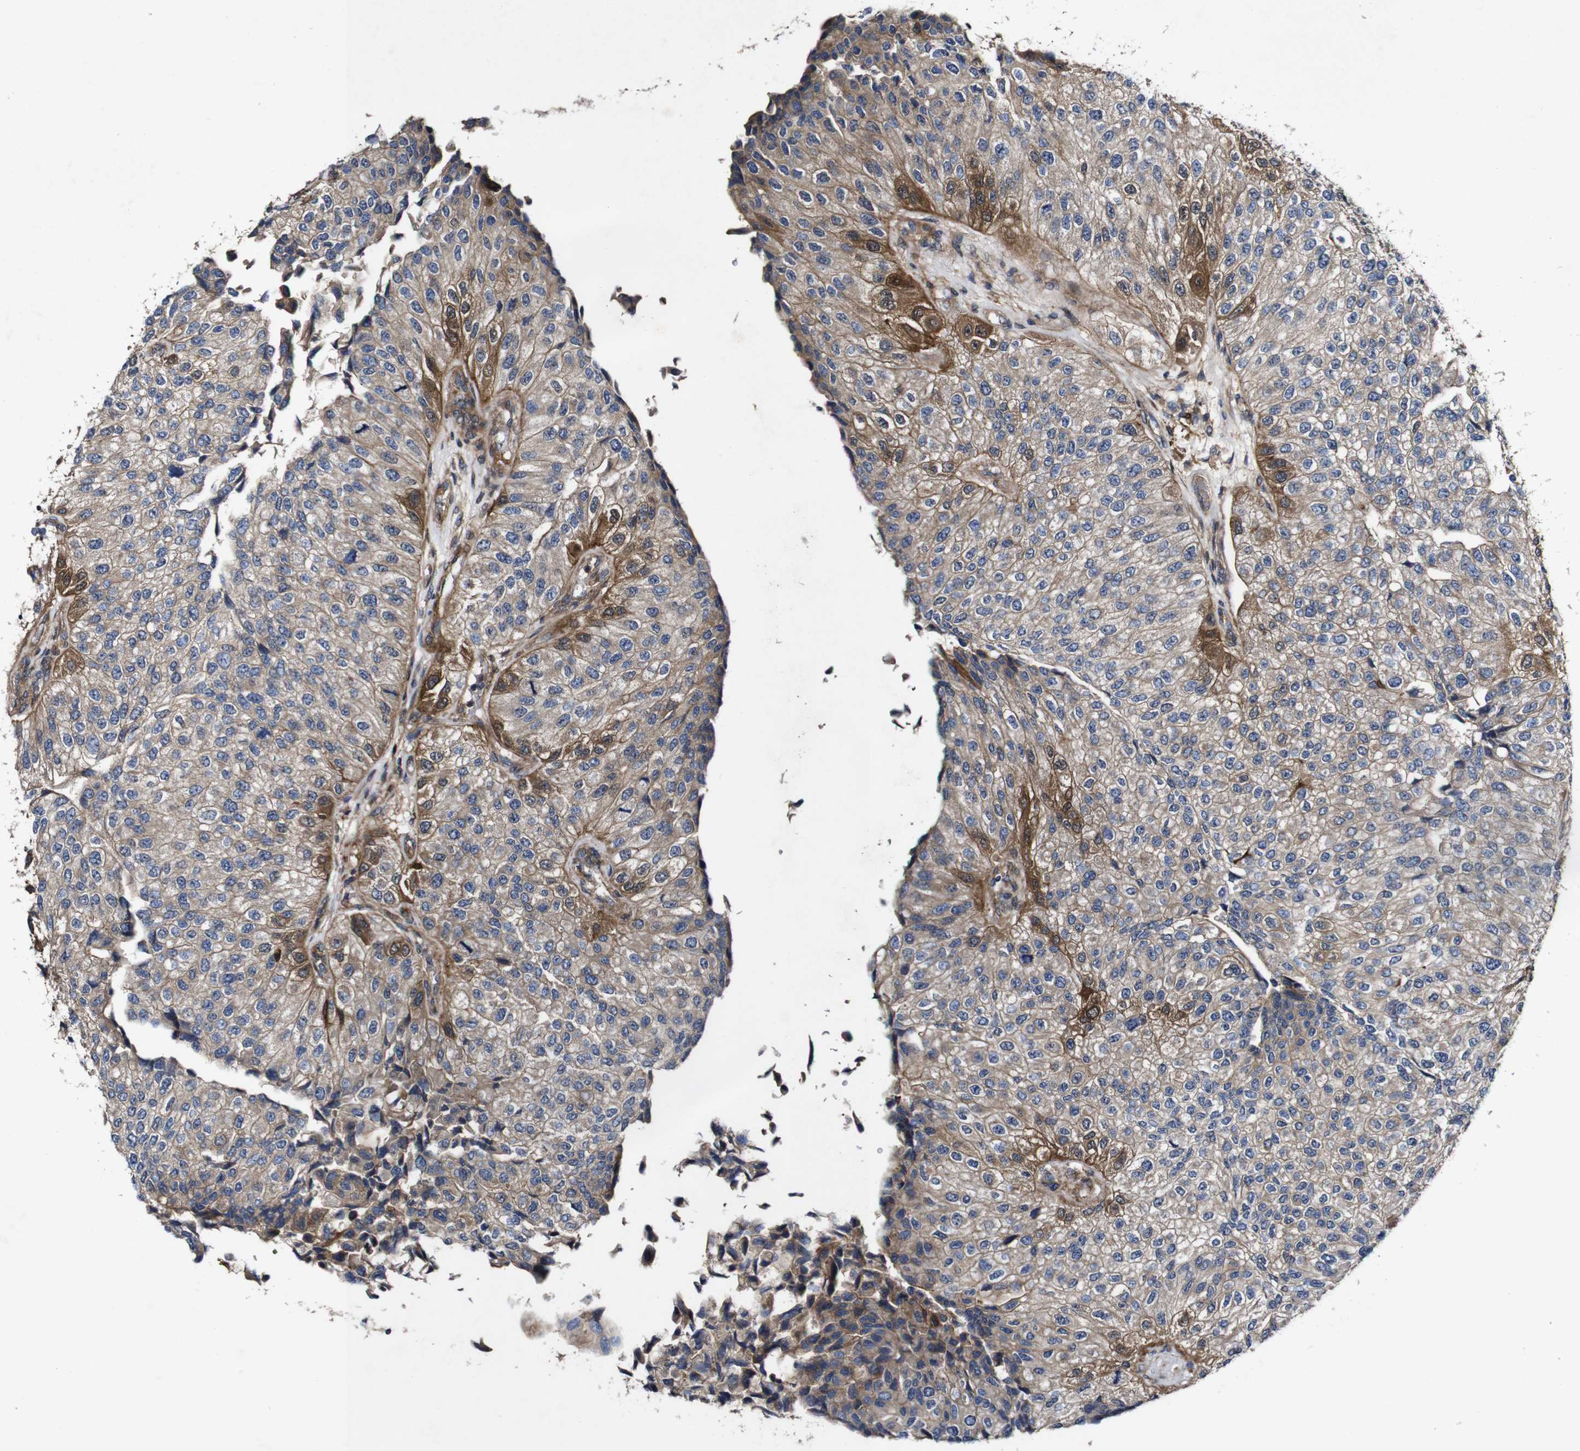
{"staining": {"intensity": "moderate", "quantity": "<25%", "location": "cytoplasmic/membranous"}, "tissue": "urothelial cancer", "cell_type": "Tumor cells", "image_type": "cancer", "snomed": [{"axis": "morphology", "description": "Urothelial carcinoma, High grade"}, {"axis": "topography", "description": "Kidney"}, {"axis": "topography", "description": "Urinary bladder"}], "caption": "The immunohistochemical stain labels moderate cytoplasmic/membranous expression in tumor cells of urothelial cancer tissue. The staining was performed using DAB (3,3'-diaminobenzidine), with brown indicating positive protein expression. Nuclei are stained blue with hematoxylin.", "gene": "GSDME", "patient": {"sex": "male", "age": 77}}